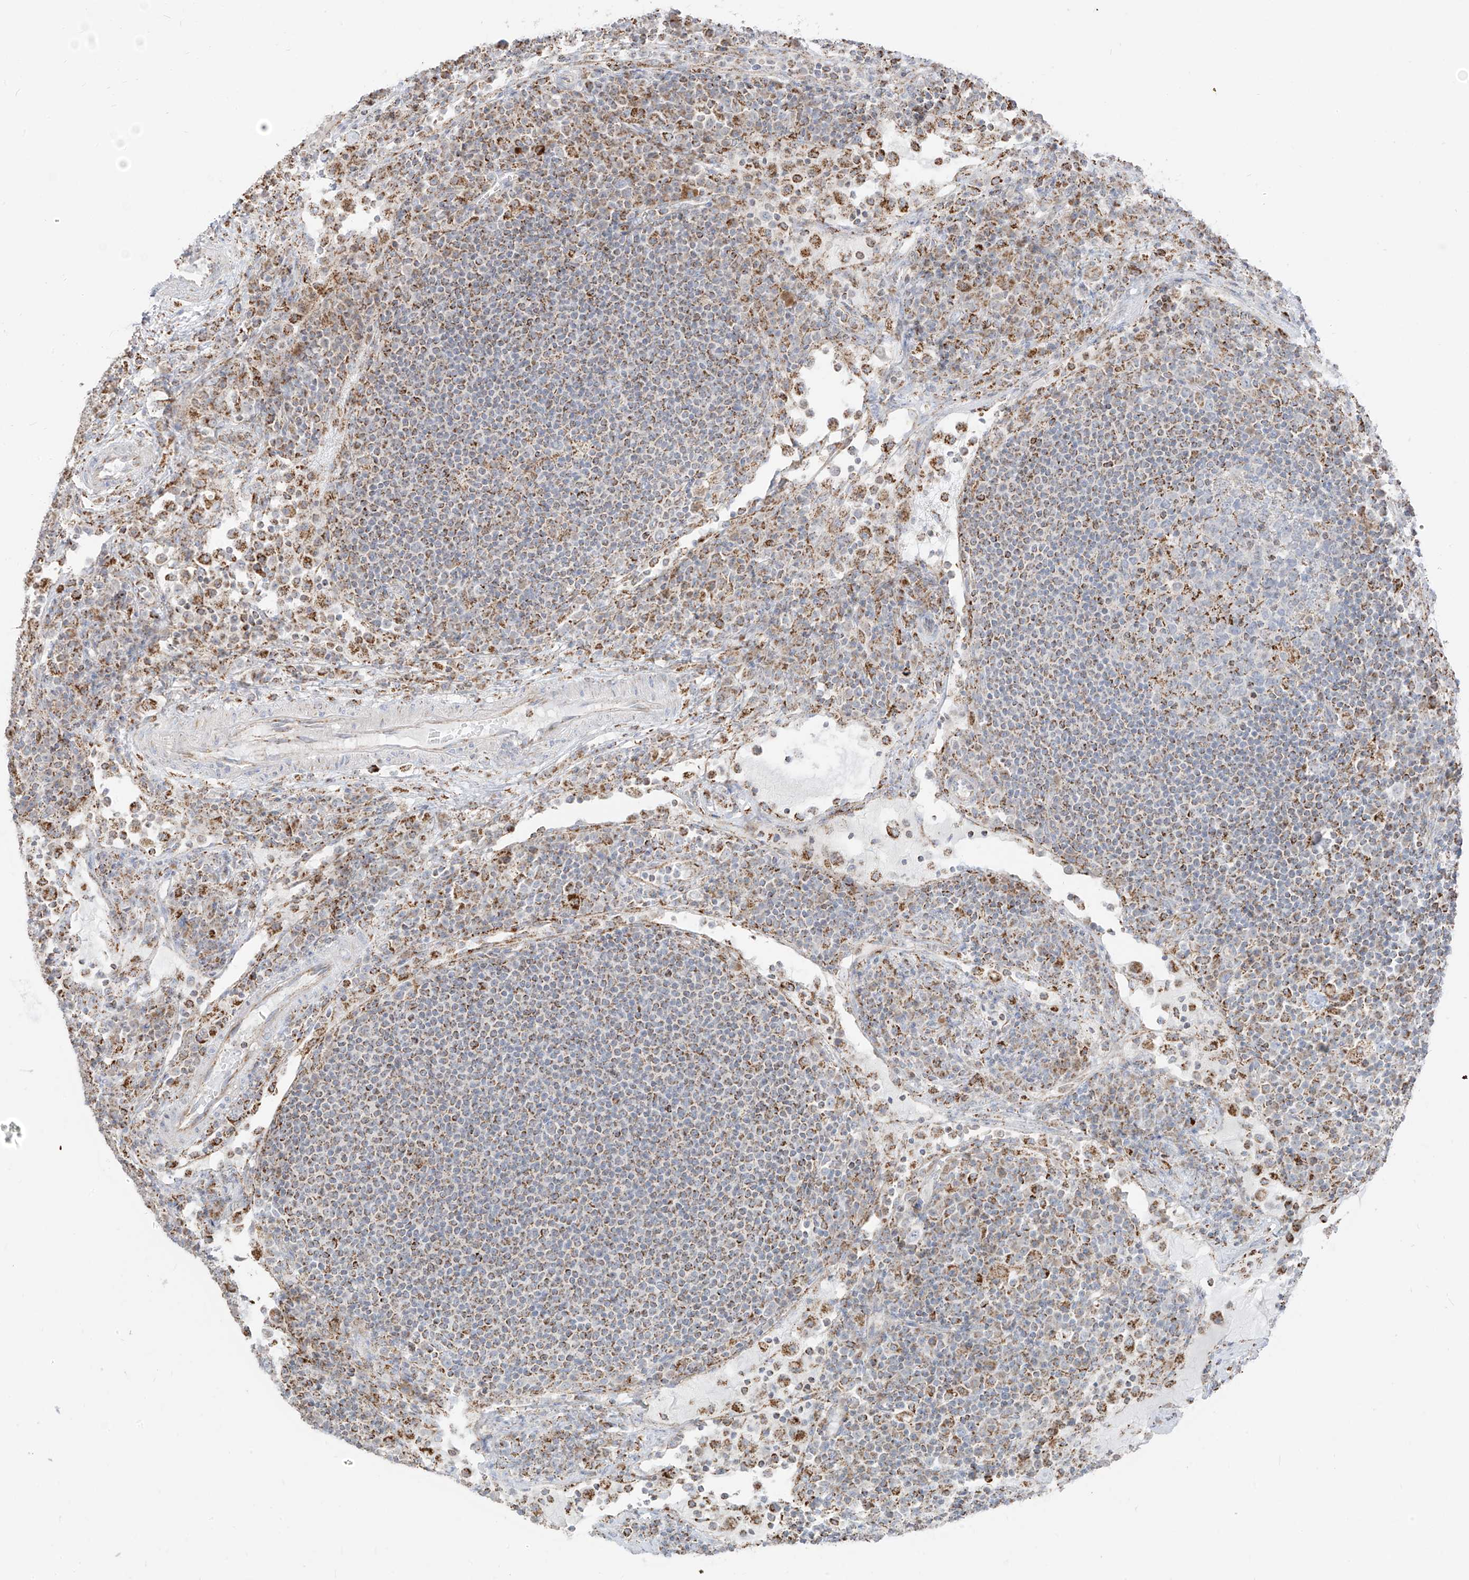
{"staining": {"intensity": "moderate", "quantity": "<25%", "location": "cytoplasmic/membranous"}, "tissue": "lymph node", "cell_type": "Germinal center cells", "image_type": "normal", "snomed": [{"axis": "morphology", "description": "Normal tissue, NOS"}, {"axis": "topography", "description": "Lymph node"}], "caption": "About <25% of germinal center cells in benign human lymph node demonstrate moderate cytoplasmic/membranous protein staining as visualized by brown immunohistochemical staining.", "gene": "ETHE1", "patient": {"sex": "female", "age": 53}}